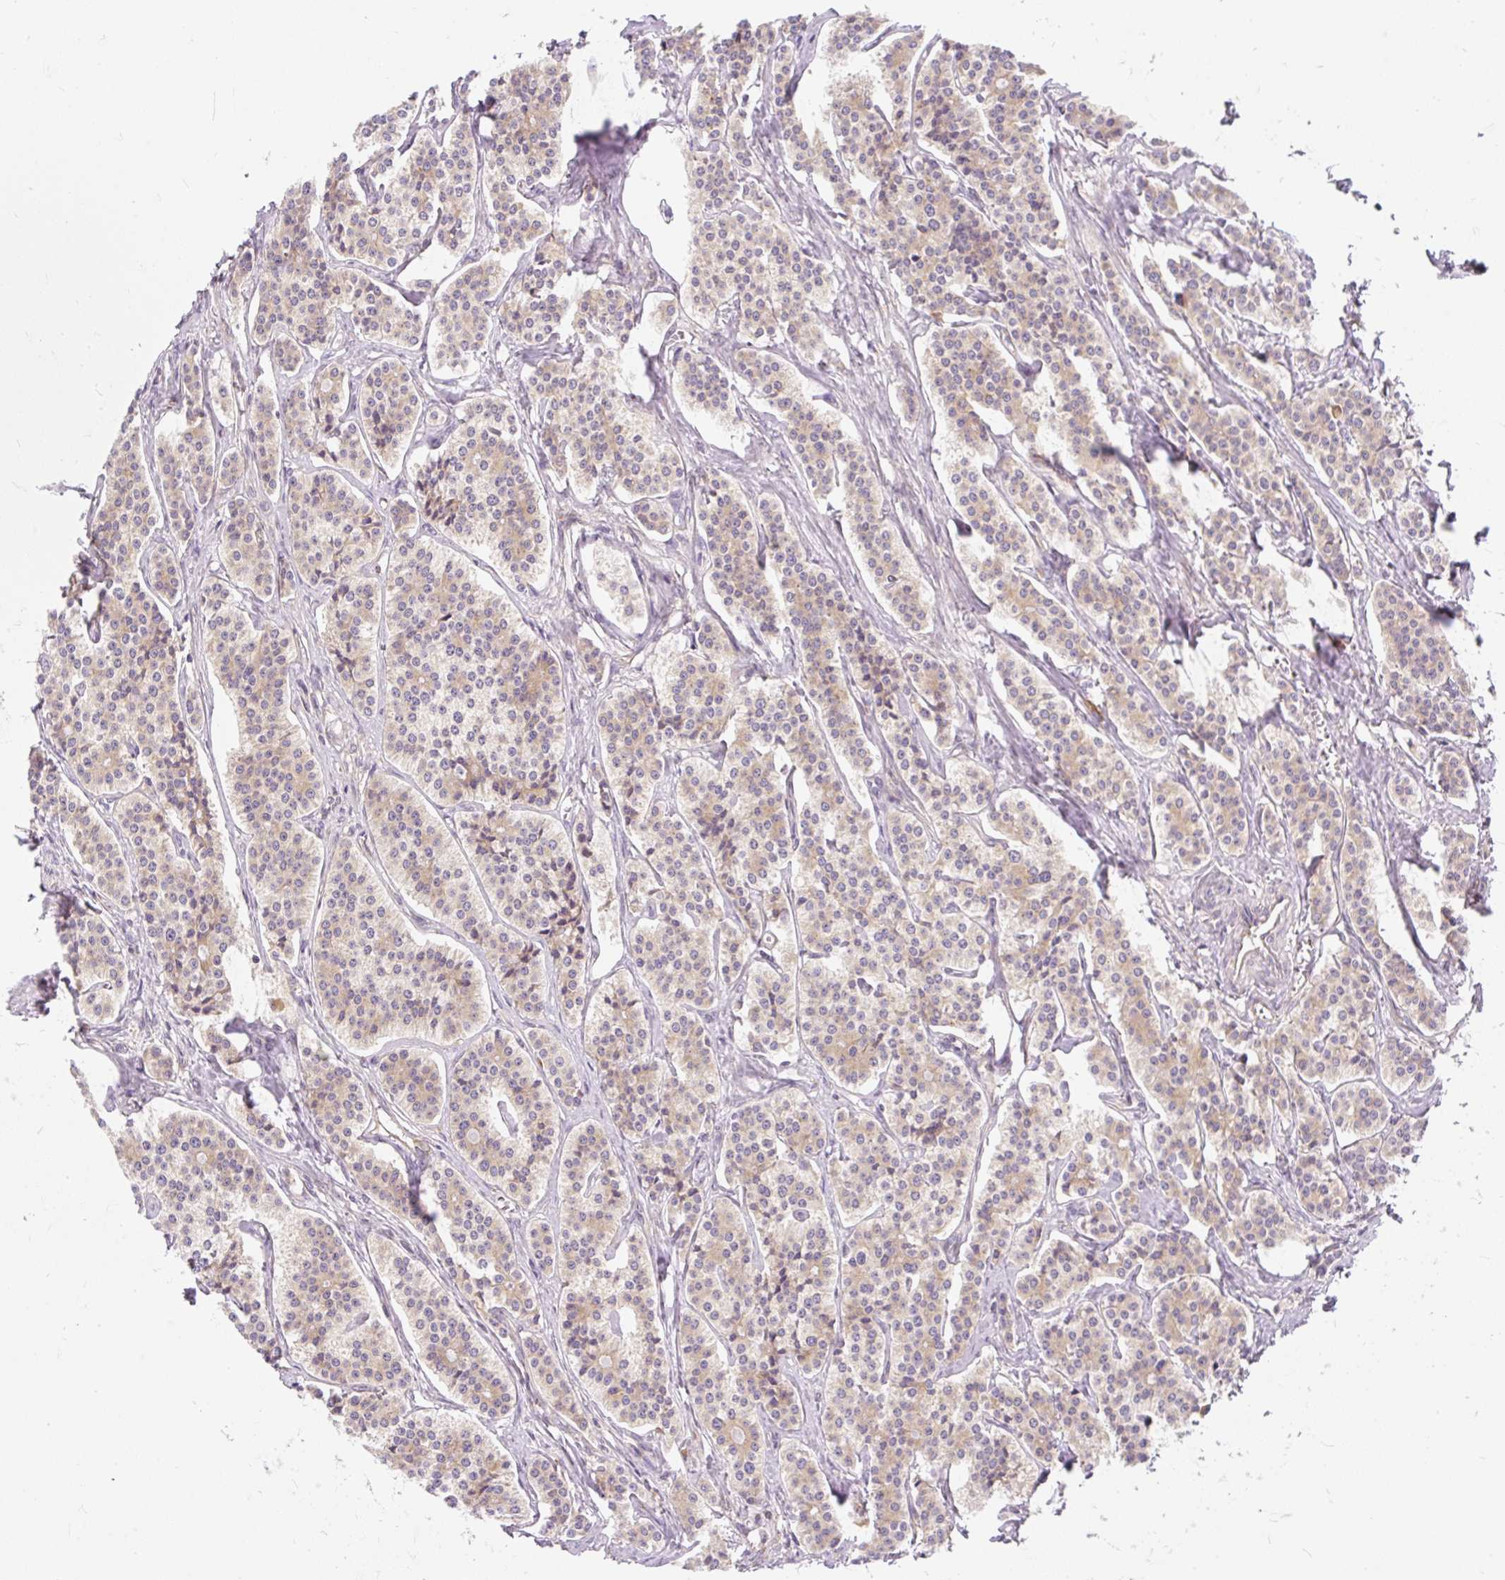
{"staining": {"intensity": "weak", "quantity": "25%-75%", "location": "cytoplasmic/membranous"}, "tissue": "carcinoid", "cell_type": "Tumor cells", "image_type": "cancer", "snomed": [{"axis": "morphology", "description": "Carcinoid, malignant, NOS"}, {"axis": "topography", "description": "Small intestine"}], "caption": "Protein expression analysis of human carcinoid (malignant) reveals weak cytoplasmic/membranous expression in about 25%-75% of tumor cells.", "gene": "CYP20A1", "patient": {"sex": "male", "age": 63}}